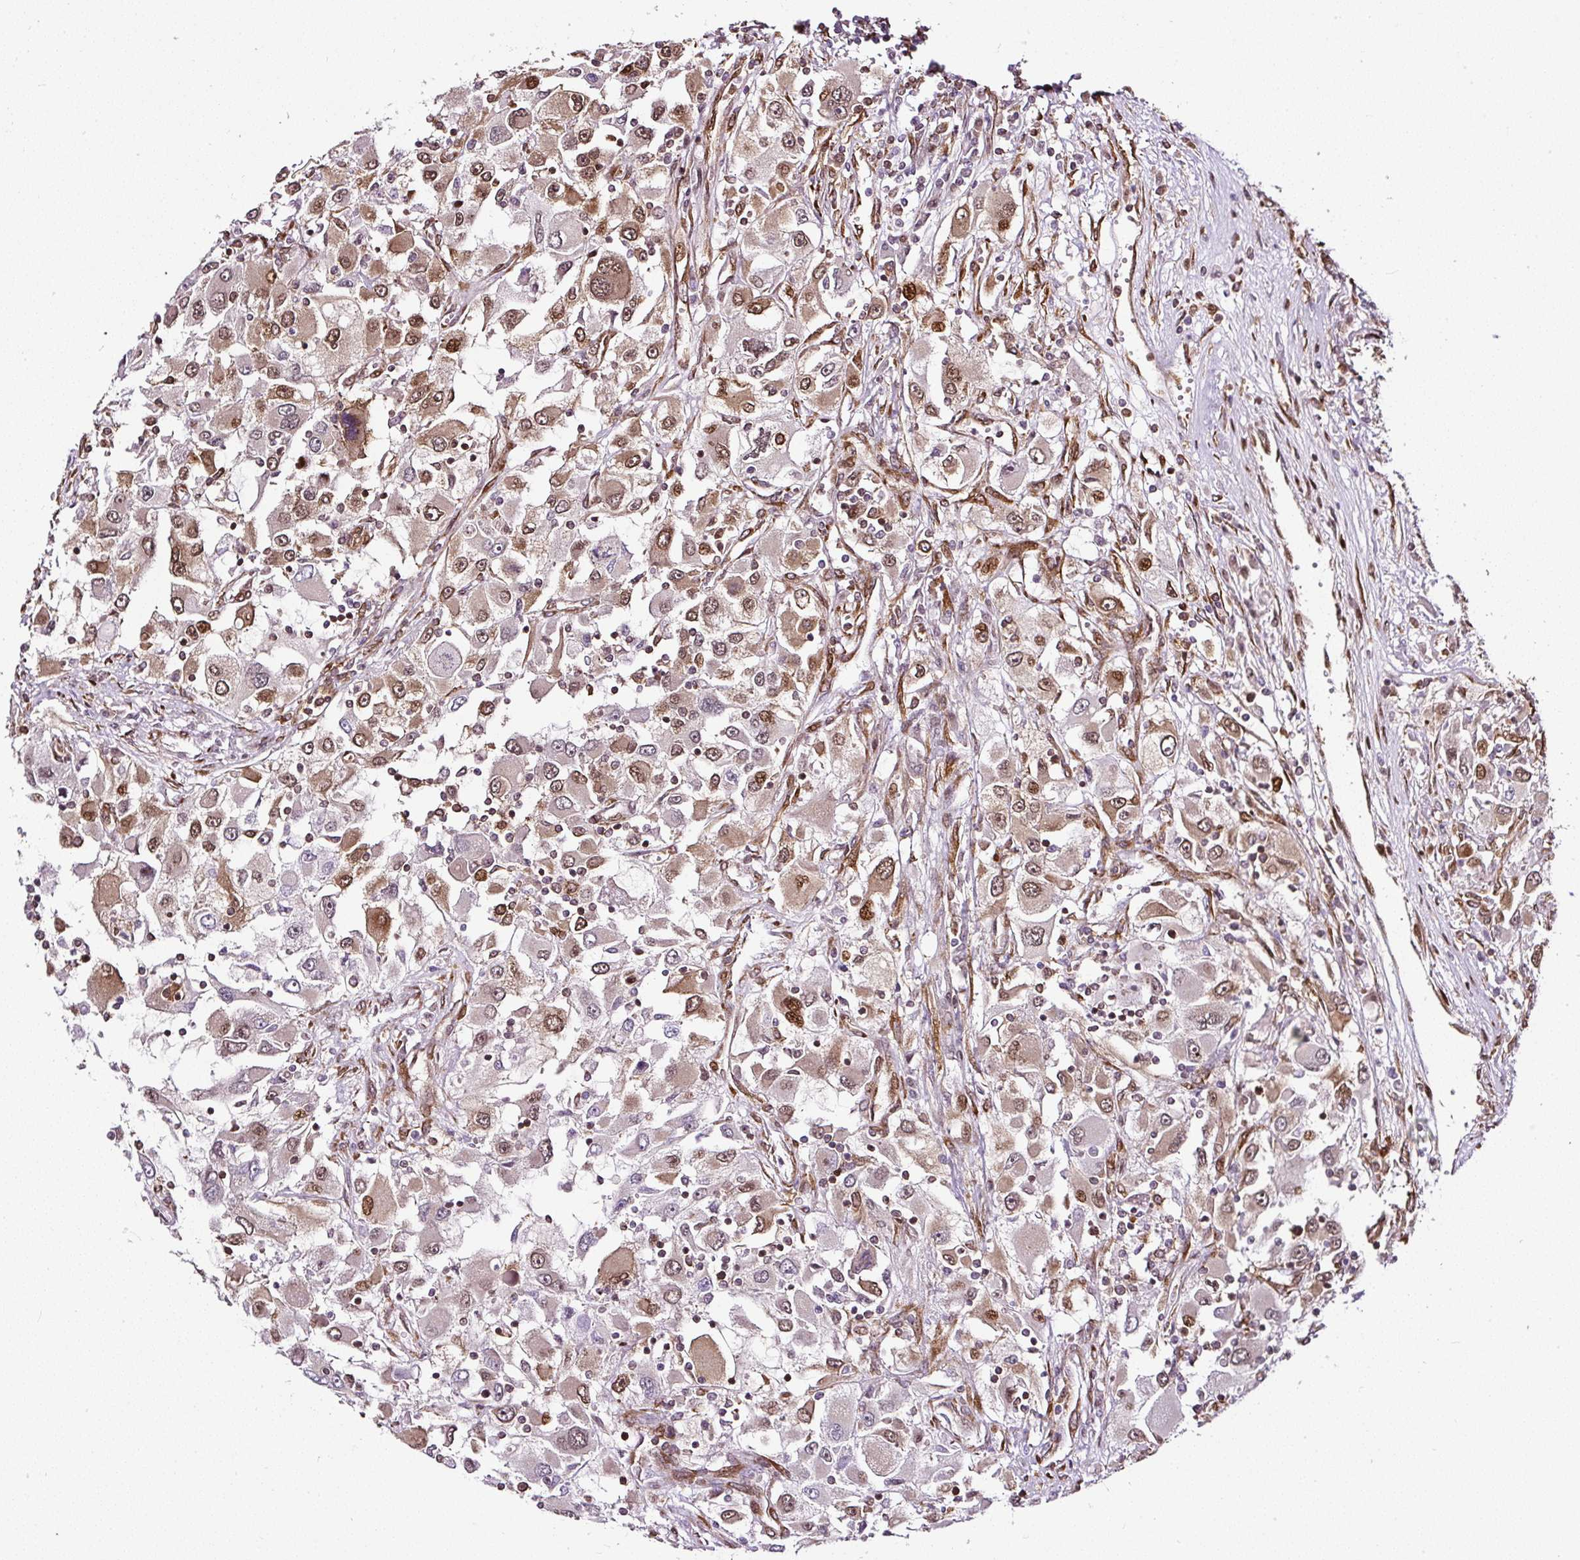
{"staining": {"intensity": "moderate", "quantity": ">75%", "location": "cytoplasmic/membranous,nuclear"}, "tissue": "renal cancer", "cell_type": "Tumor cells", "image_type": "cancer", "snomed": [{"axis": "morphology", "description": "Adenocarcinoma, NOS"}, {"axis": "topography", "description": "Kidney"}], "caption": "Tumor cells reveal medium levels of moderate cytoplasmic/membranous and nuclear expression in about >75% of cells in human renal adenocarcinoma. (DAB (3,3'-diaminobenzidine) = brown stain, brightfield microscopy at high magnification).", "gene": "KDM4E", "patient": {"sex": "female", "age": 52}}